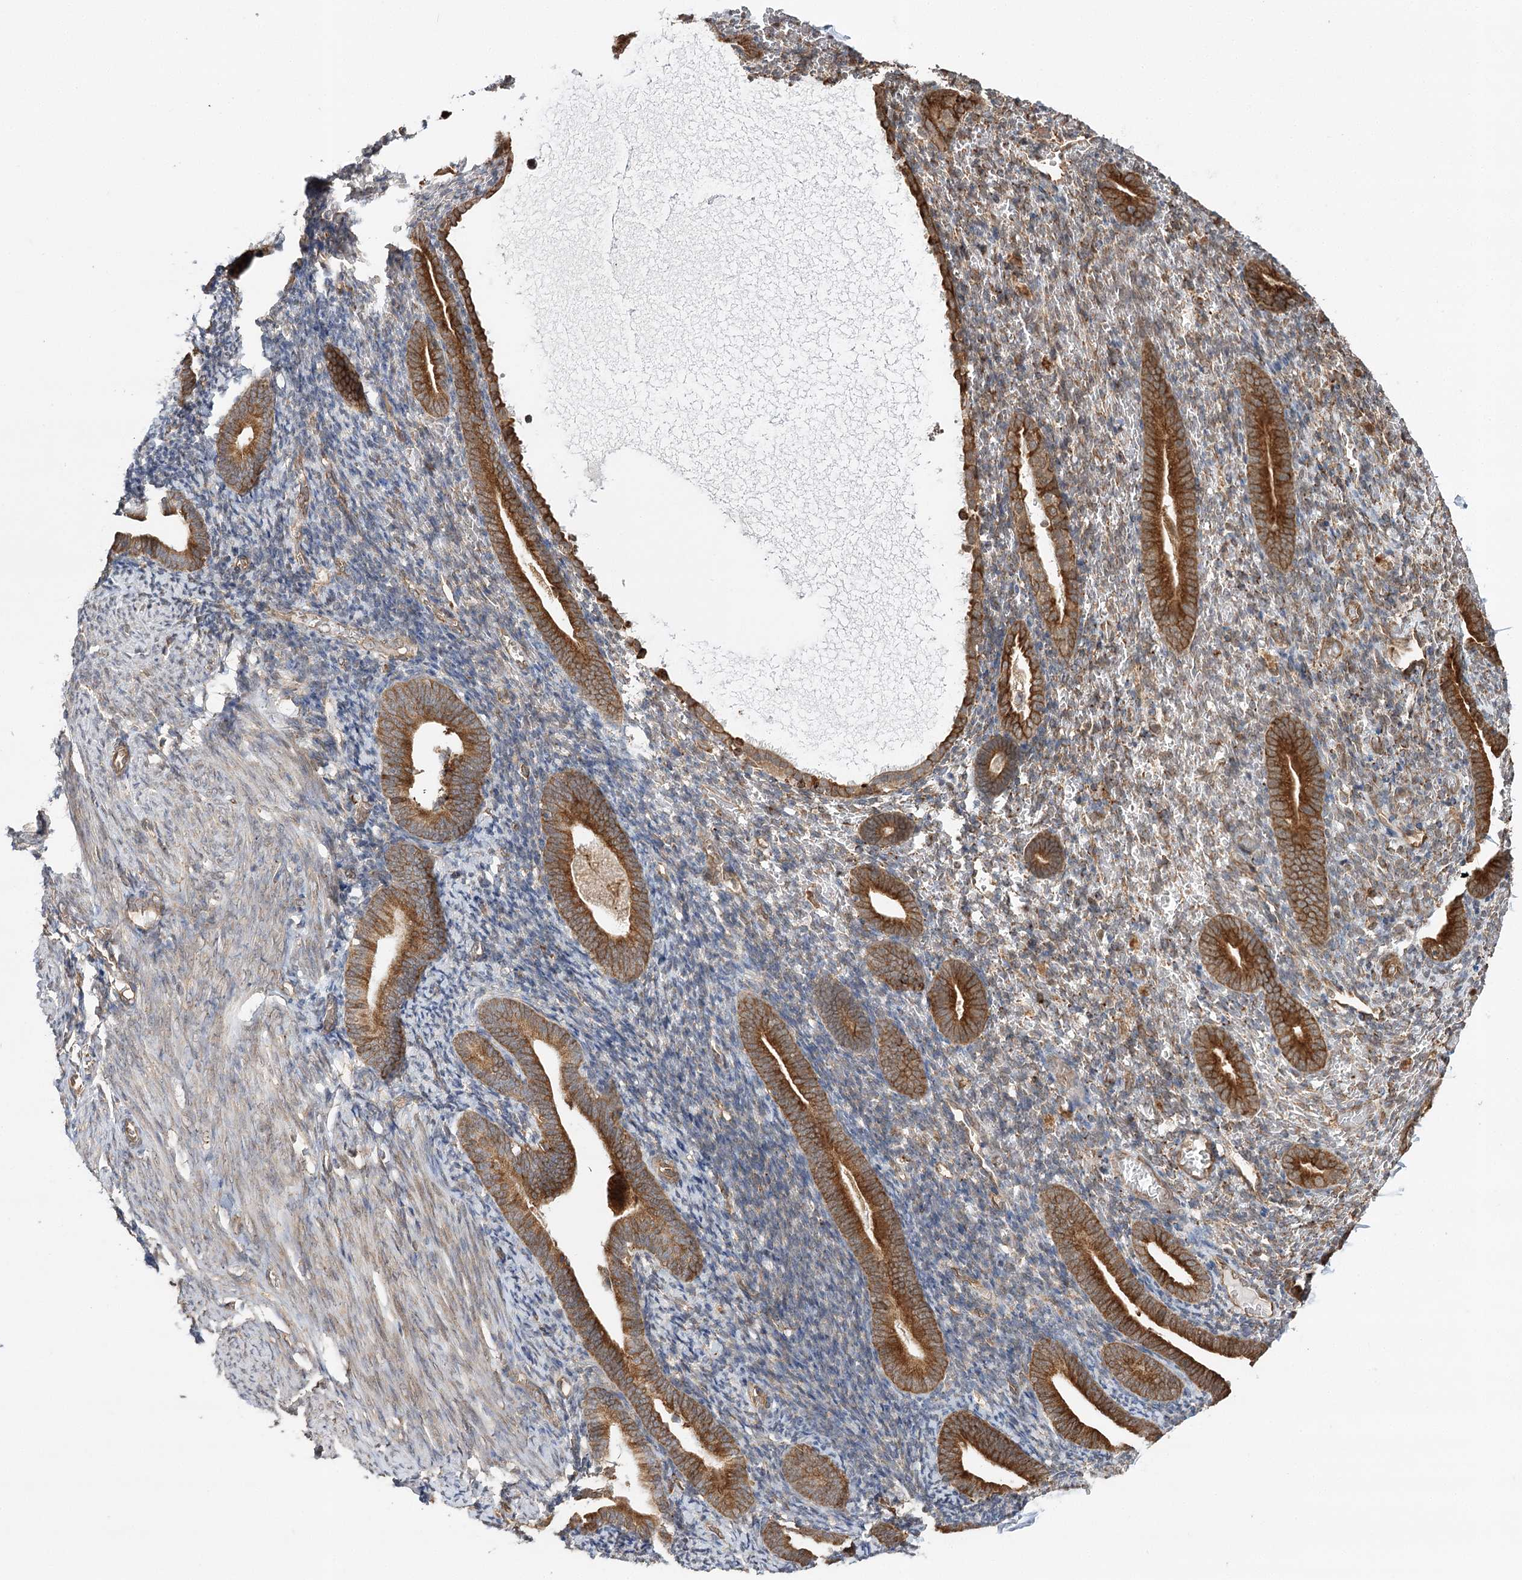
{"staining": {"intensity": "moderate", "quantity": ">75%", "location": "cytoplasmic/membranous"}, "tissue": "endometrium", "cell_type": "Cells in endometrial stroma", "image_type": "normal", "snomed": [{"axis": "morphology", "description": "Normal tissue, NOS"}, {"axis": "topography", "description": "Endometrium"}], "caption": "This photomicrograph exhibits immunohistochemistry staining of benign endometrium, with medium moderate cytoplasmic/membranous staining in approximately >75% of cells in endometrial stroma.", "gene": "DNAJB14", "patient": {"sex": "female", "age": 51}}